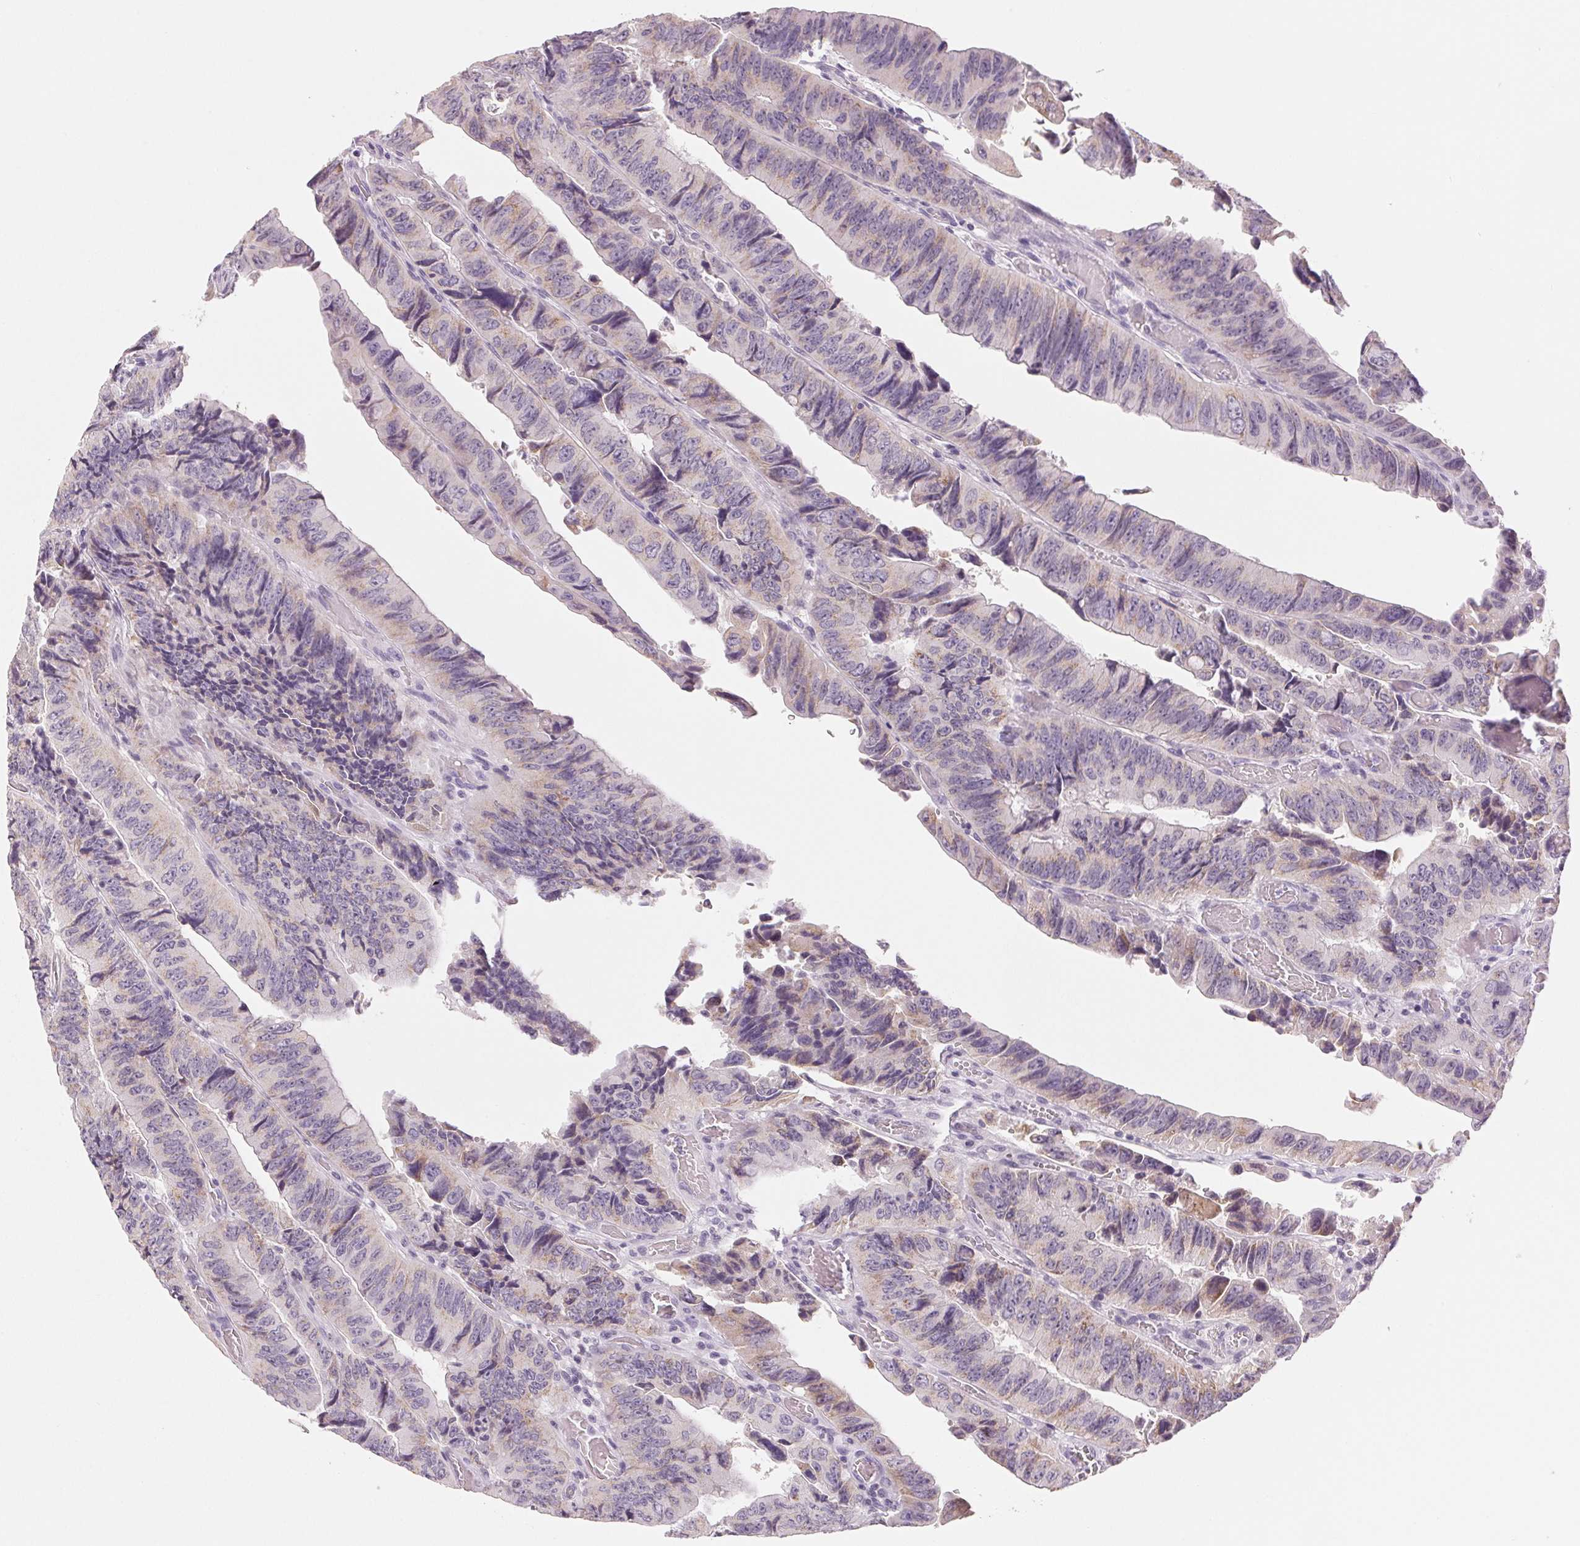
{"staining": {"intensity": "weak", "quantity": "25%-75%", "location": "cytoplasmic/membranous"}, "tissue": "colorectal cancer", "cell_type": "Tumor cells", "image_type": "cancer", "snomed": [{"axis": "morphology", "description": "Adenocarcinoma, NOS"}, {"axis": "topography", "description": "Colon"}], "caption": "The micrograph displays staining of colorectal cancer (adenocarcinoma), revealing weak cytoplasmic/membranous protein positivity (brown color) within tumor cells.", "gene": "EHHADH", "patient": {"sex": "female", "age": 84}}